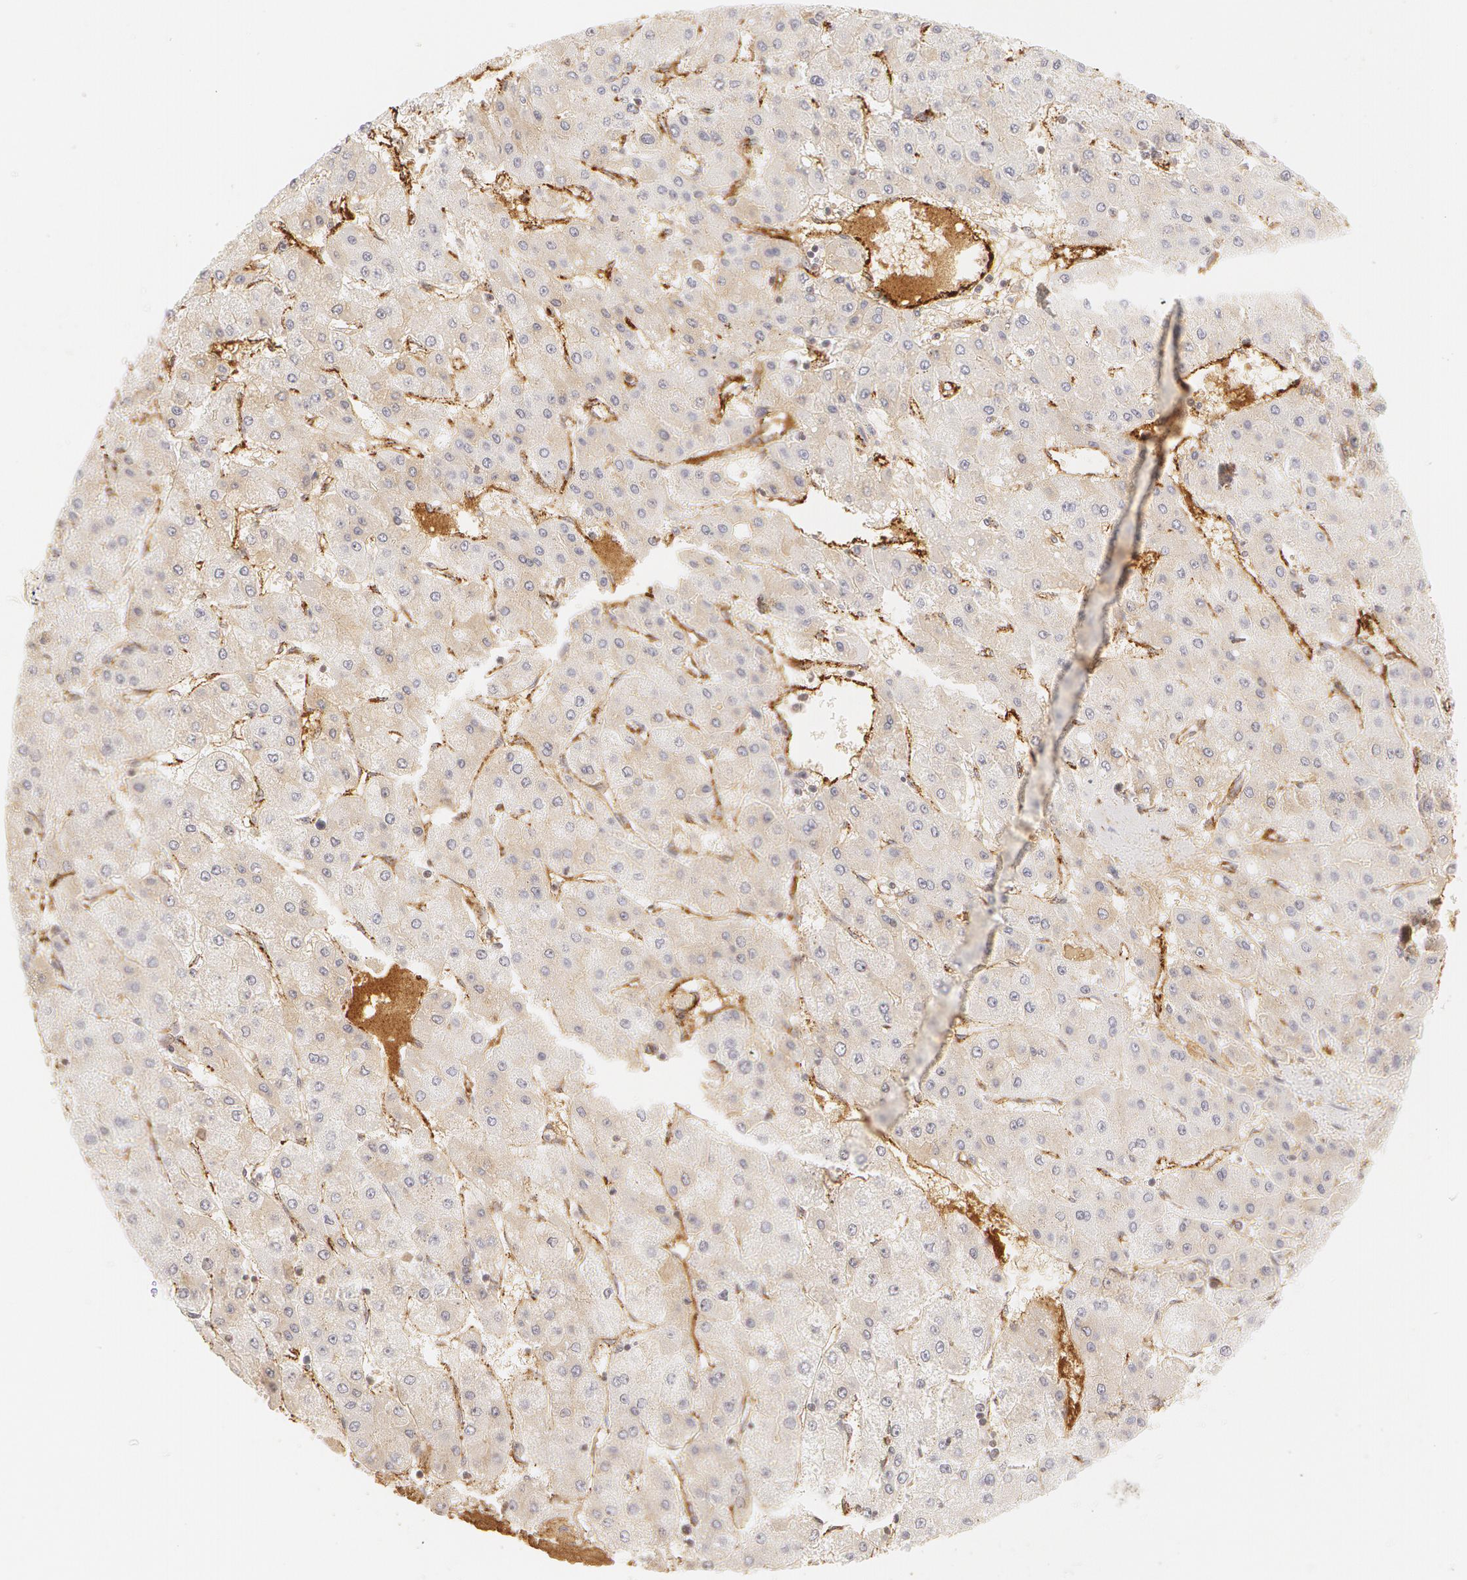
{"staining": {"intensity": "negative", "quantity": "none", "location": "none"}, "tissue": "liver cancer", "cell_type": "Tumor cells", "image_type": "cancer", "snomed": [{"axis": "morphology", "description": "Carcinoma, Hepatocellular, NOS"}, {"axis": "topography", "description": "Liver"}], "caption": "A photomicrograph of human liver cancer (hepatocellular carcinoma) is negative for staining in tumor cells.", "gene": "VWF", "patient": {"sex": "female", "age": 52}}